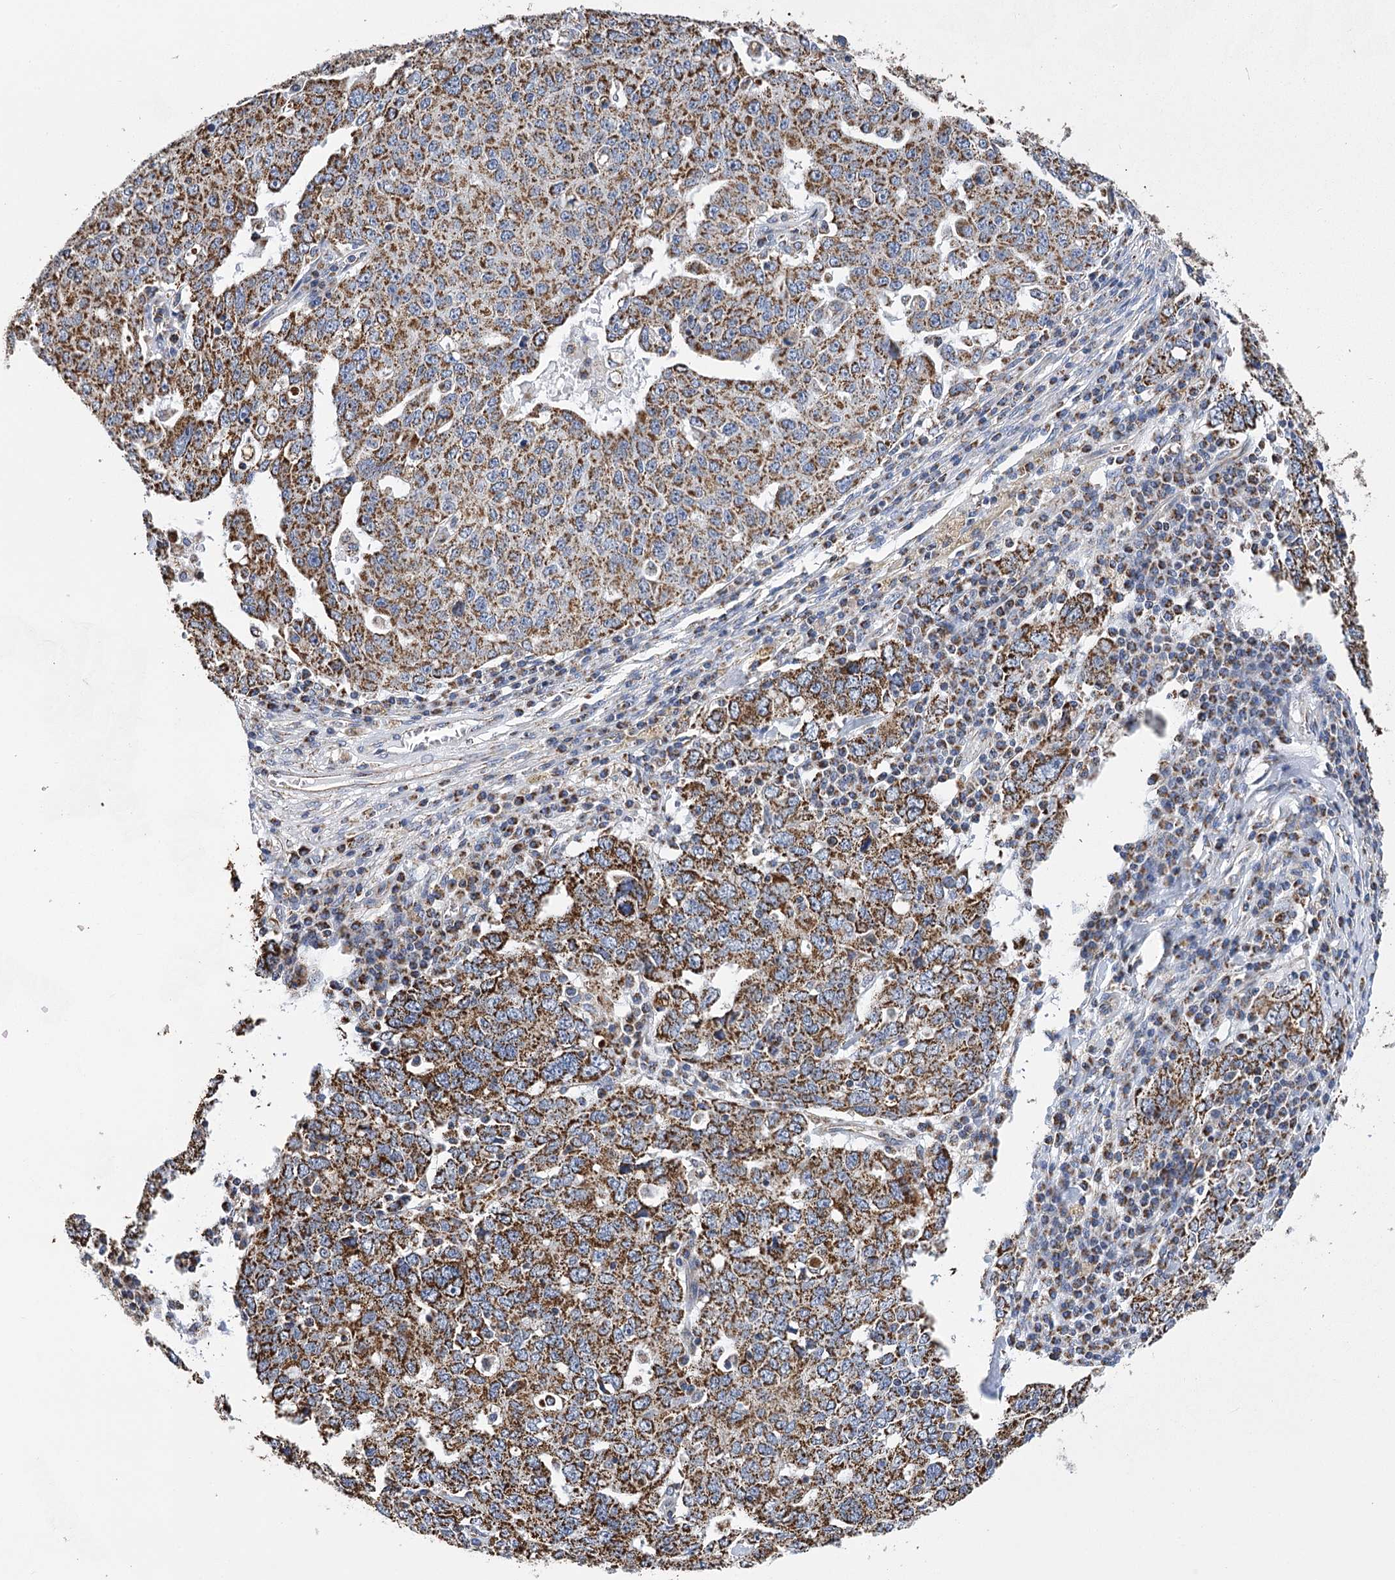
{"staining": {"intensity": "moderate", "quantity": ">75%", "location": "cytoplasmic/membranous"}, "tissue": "ovarian cancer", "cell_type": "Tumor cells", "image_type": "cancer", "snomed": [{"axis": "morphology", "description": "Carcinoma, endometroid"}, {"axis": "topography", "description": "Ovary"}], "caption": "A high-resolution photomicrograph shows IHC staining of ovarian cancer, which shows moderate cytoplasmic/membranous expression in approximately >75% of tumor cells. The staining was performed using DAB to visualize the protein expression in brown, while the nuclei were stained in blue with hematoxylin (Magnification: 20x).", "gene": "CCDC73", "patient": {"sex": "female", "age": 62}}